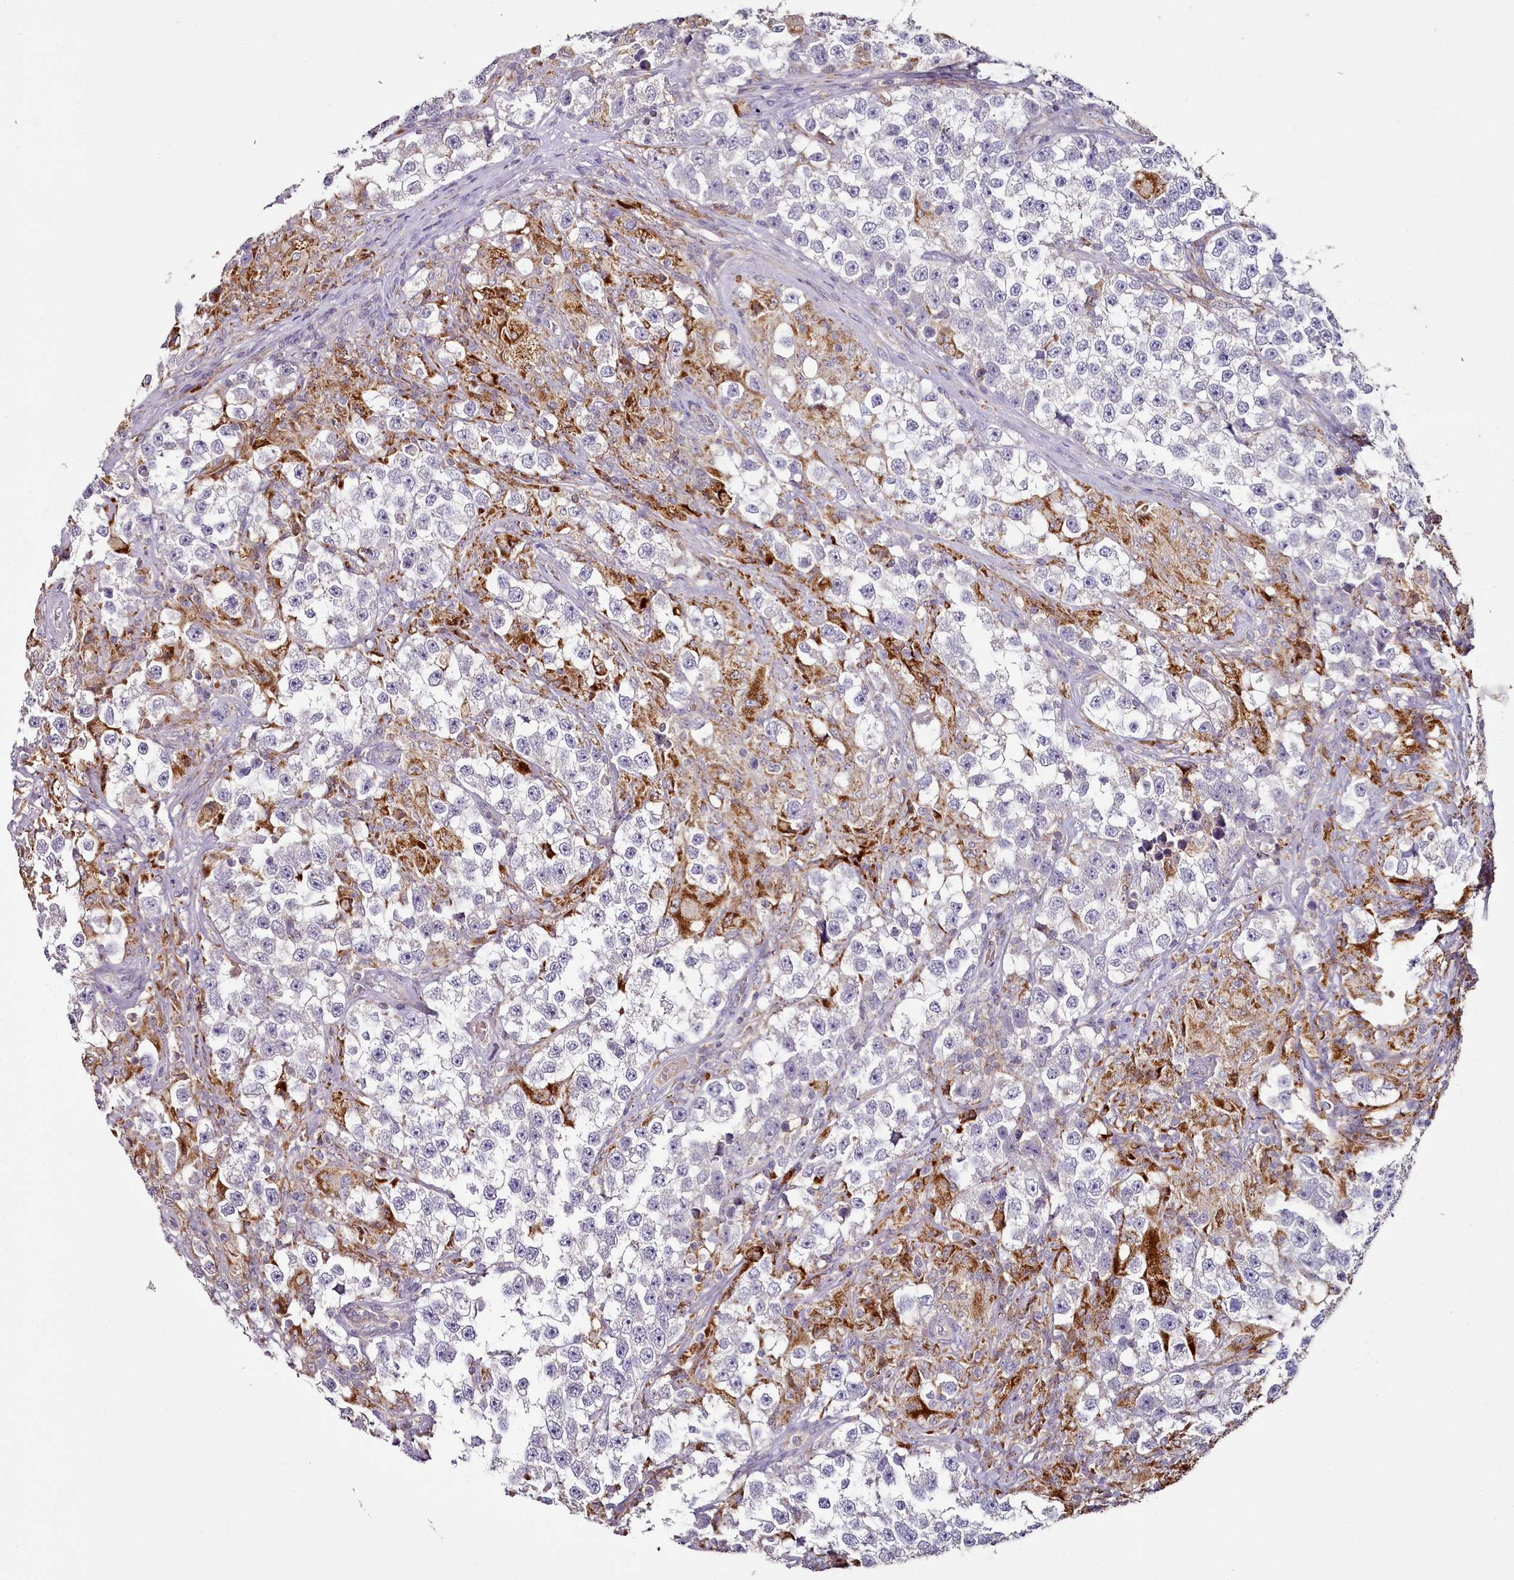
{"staining": {"intensity": "negative", "quantity": "none", "location": "none"}, "tissue": "testis cancer", "cell_type": "Tumor cells", "image_type": "cancer", "snomed": [{"axis": "morphology", "description": "Seminoma, NOS"}, {"axis": "topography", "description": "Testis"}], "caption": "The immunohistochemistry (IHC) photomicrograph has no significant staining in tumor cells of testis cancer (seminoma) tissue. Nuclei are stained in blue.", "gene": "ACSS1", "patient": {"sex": "male", "age": 46}}